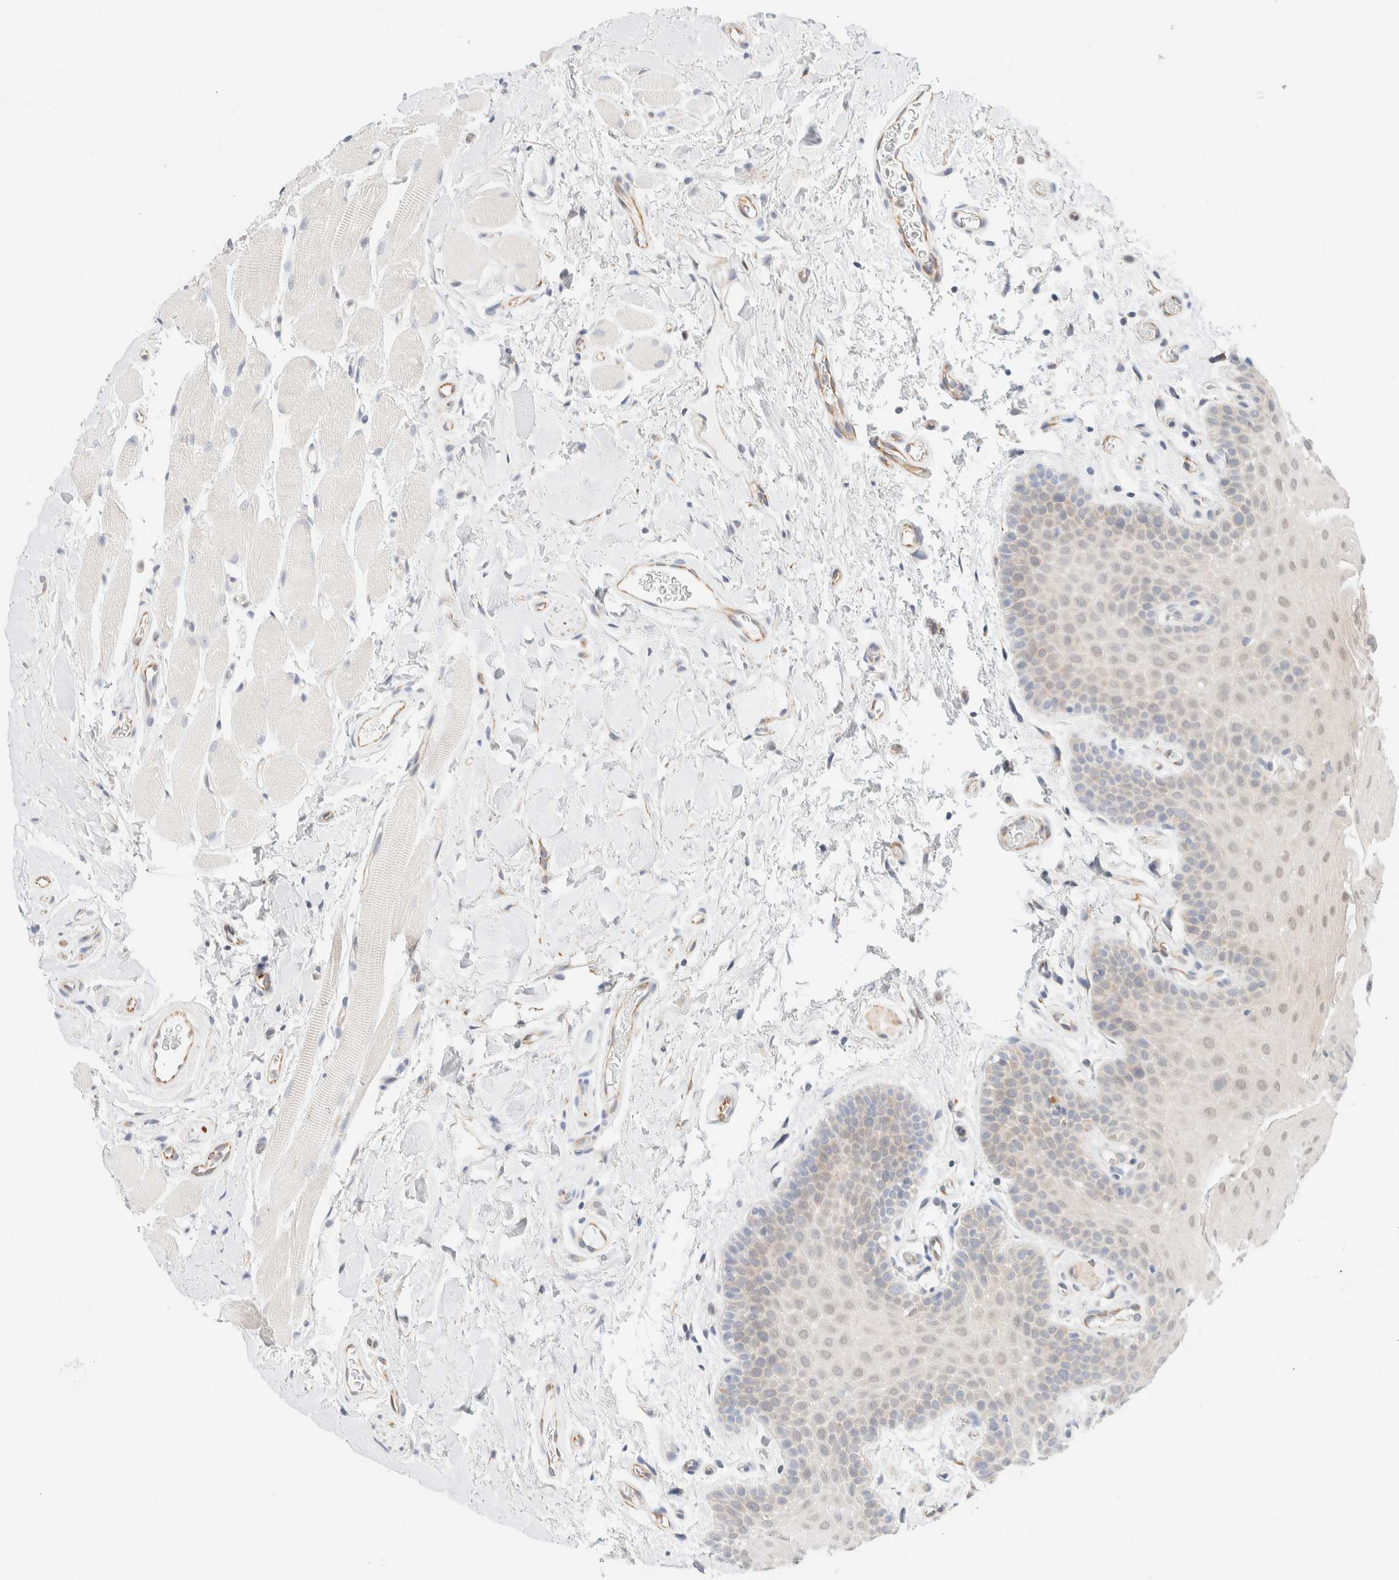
{"staining": {"intensity": "negative", "quantity": "none", "location": "none"}, "tissue": "oral mucosa", "cell_type": "Squamous epithelial cells", "image_type": "normal", "snomed": [{"axis": "morphology", "description": "Normal tissue, NOS"}, {"axis": "topography", "description": "Oral tissue"}], "caption": "This is an immunohistochemistry image of normal oral mucosa. There is no positivity in squamous epithelial cells.", "gene": "UNC13B", "patient": {"sex": "male", "age": 62}}